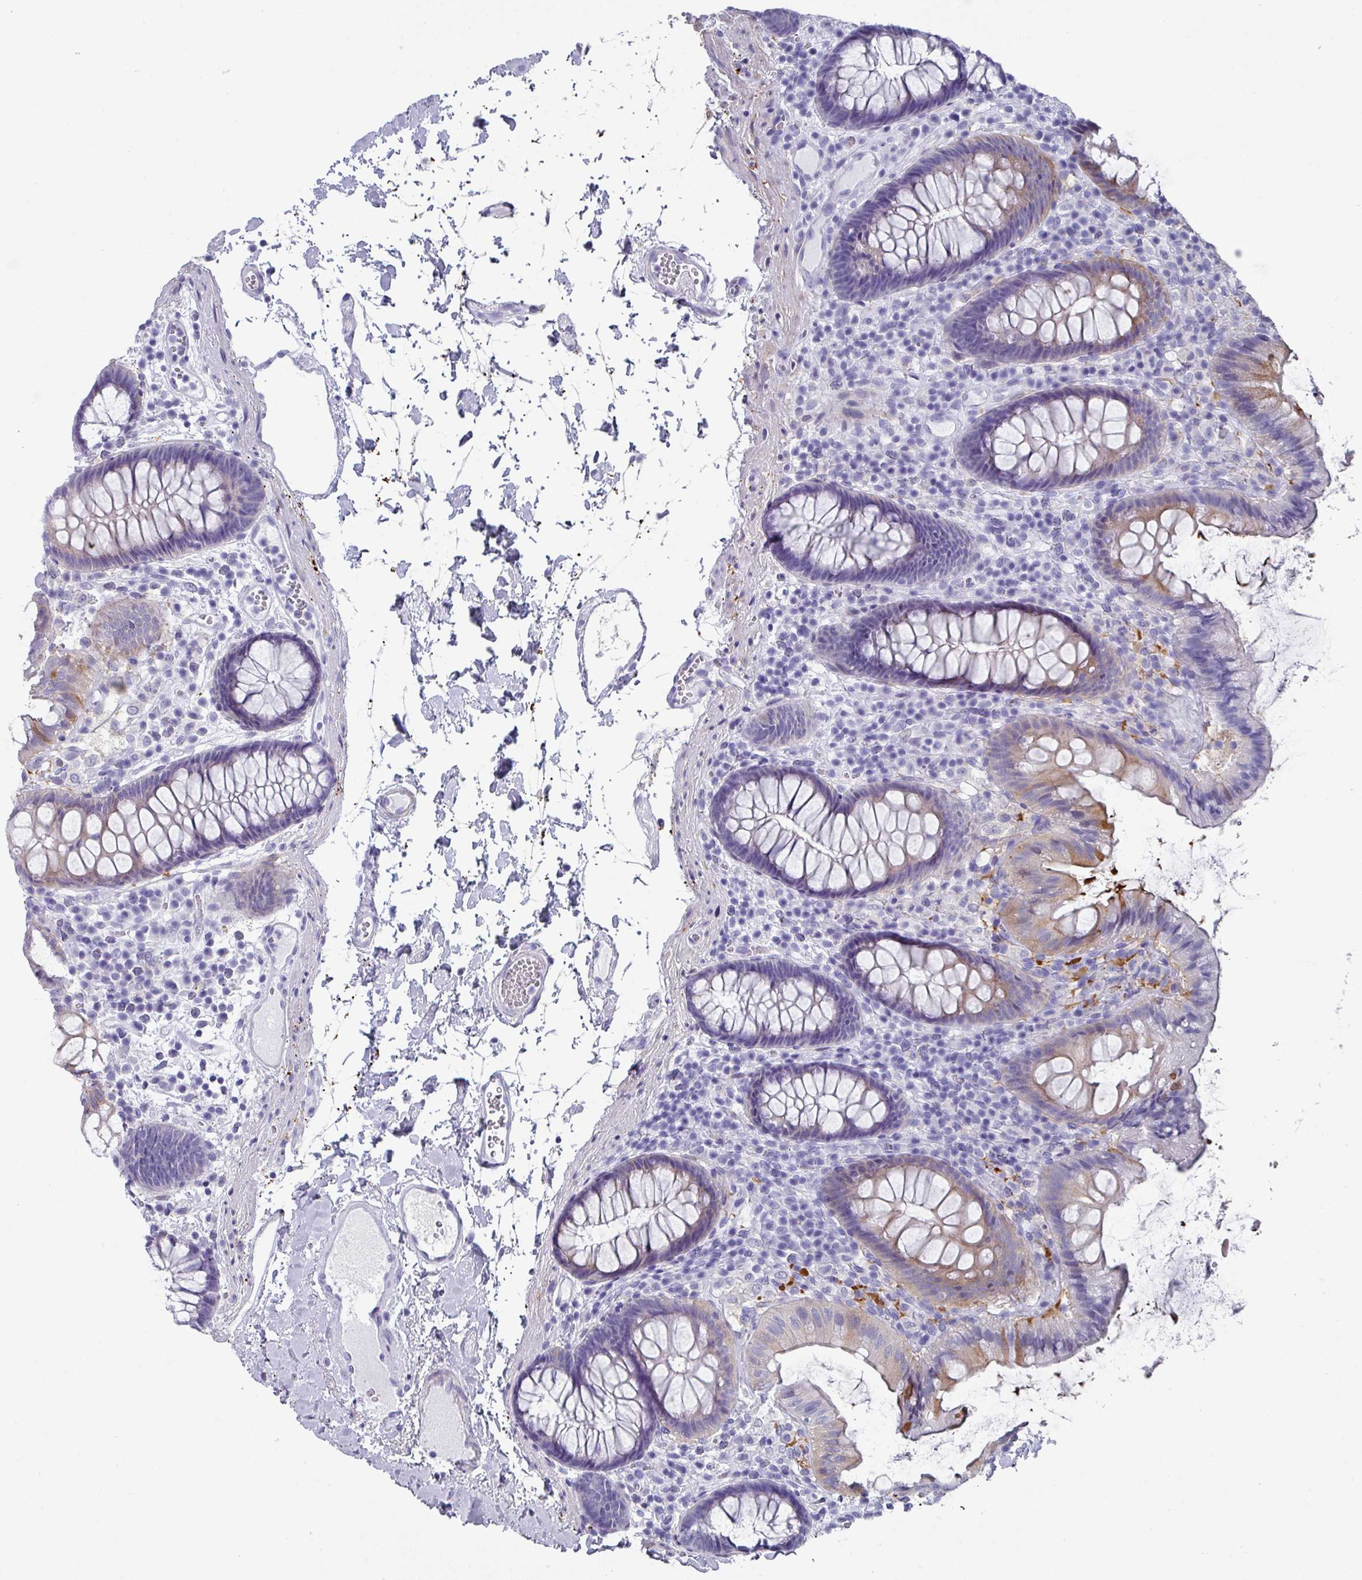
{"staining": {"intensity": "negative", "quantity": "none", "location": "none"}, "tissue": "colon", "cell_type": "Endothelial cells", "image_type": "normal", "snomed": [{"axis": "morphology", "description": "Normal tissue, NOS"}, {"axis": "topography", "description": "Colon"}], "caption": "Immunohistochemistry (IHC) micrograph of benign colon stained for a protein (brown), which shows no expression in endothelial cells. (DAB (3,3'-diaminobenzidine) immunohistochemistry visualized using brightfield microscopy, high magnification).", "gene": "PEX10", "patient": {"sex": "male", "age": 84}}